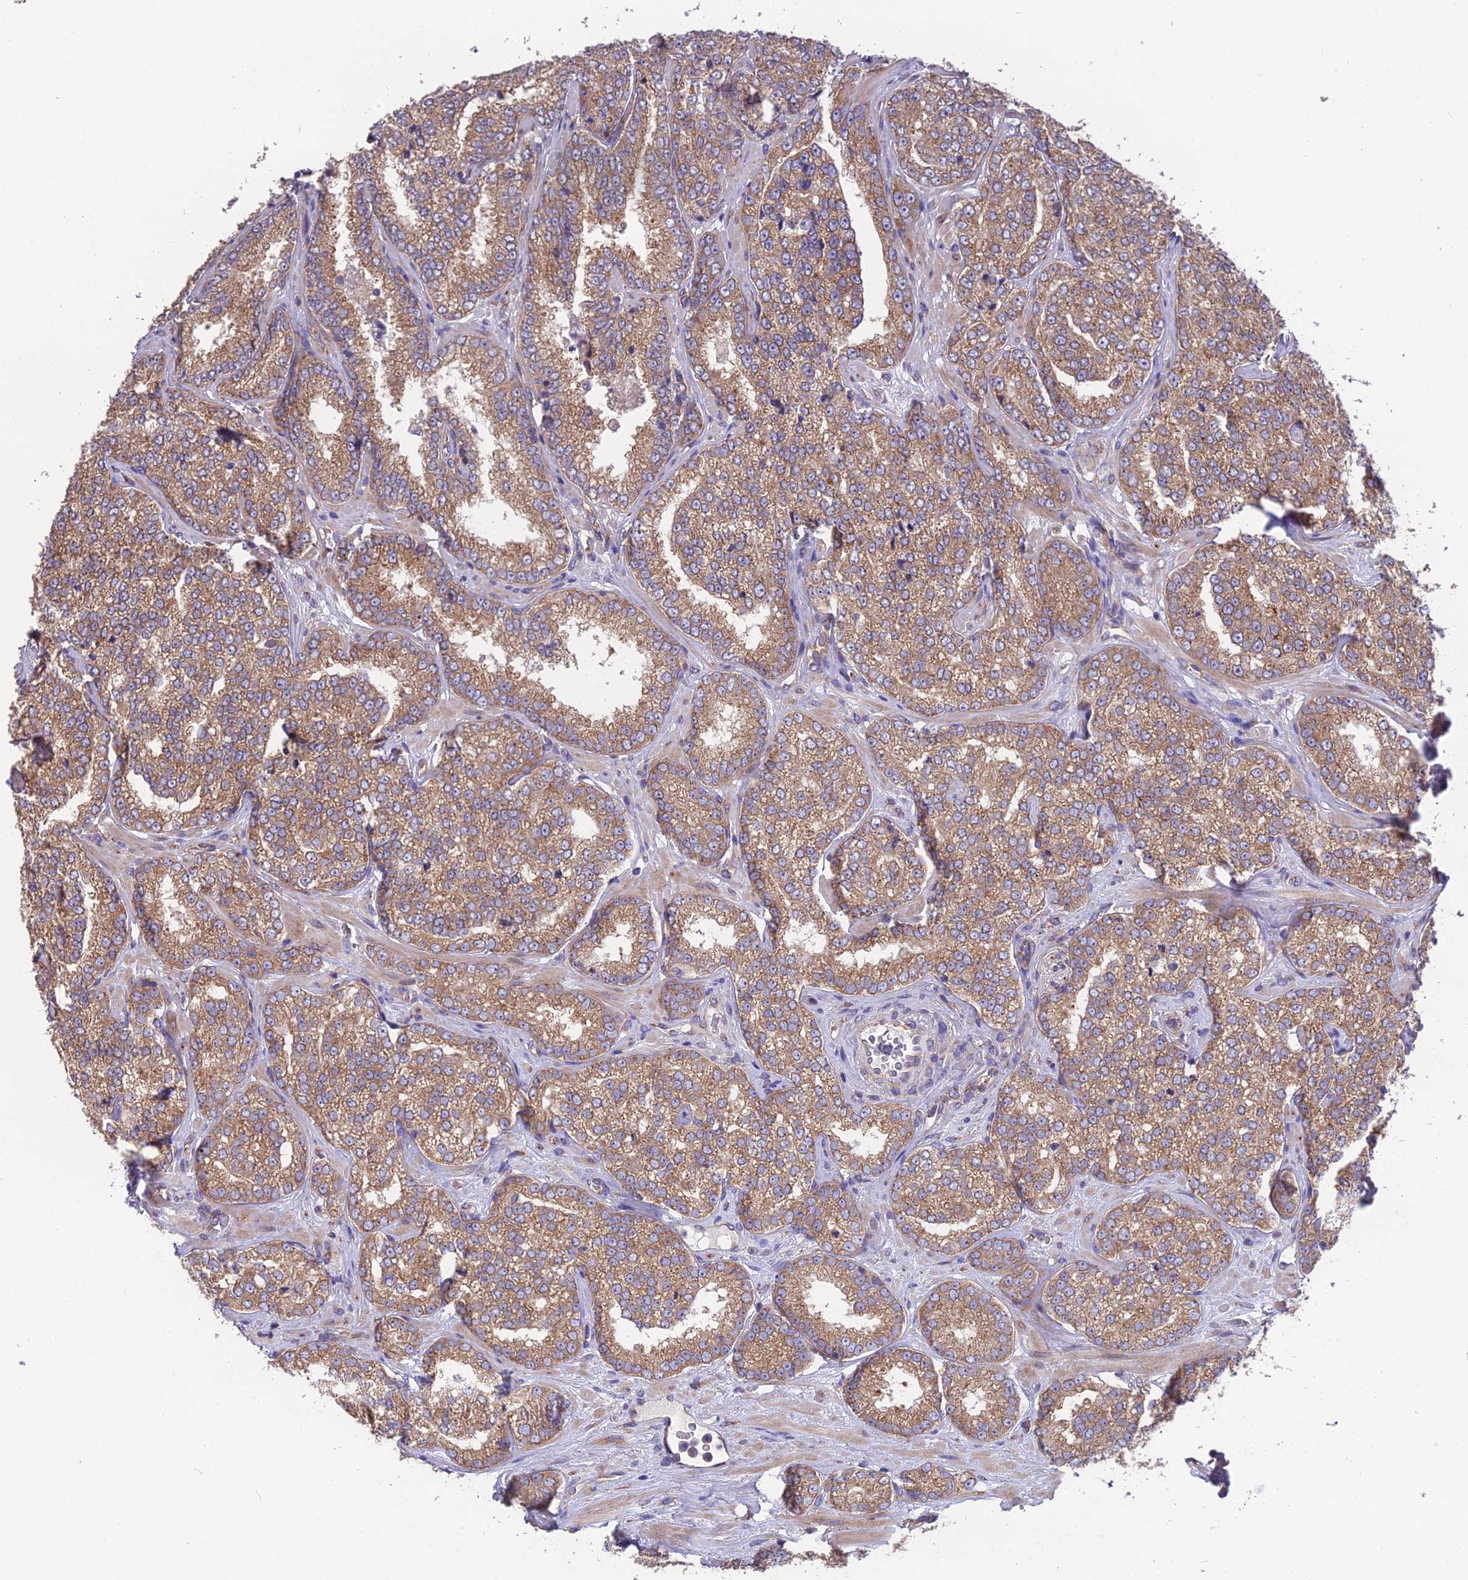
{"staining": {"intensity": "moderate", "quantity": ">75%", "location": "cytoplasmic/membranous"}, "tissue": "prostate cancer", "cell_type": "Tumor cells", "image_type": "cancer", "snomed": [{"axis": "morphology", "description": "Normal tissue, NOS"}, {"axis": "morphology", "description": "Adenocarcinoma, High grade"}, {"axis": "topography", "description": "Prostate"}], "caption": "A medium amount of moderate cytoplasmic/membranous staining is appreciated in approximately >75% of tumor cells in prostate cancer tissue. (IHC, brightfield microscopy, high magnification).", "gene": "BLOC1S4", "patient": {"sex": "male", "age": 83}}